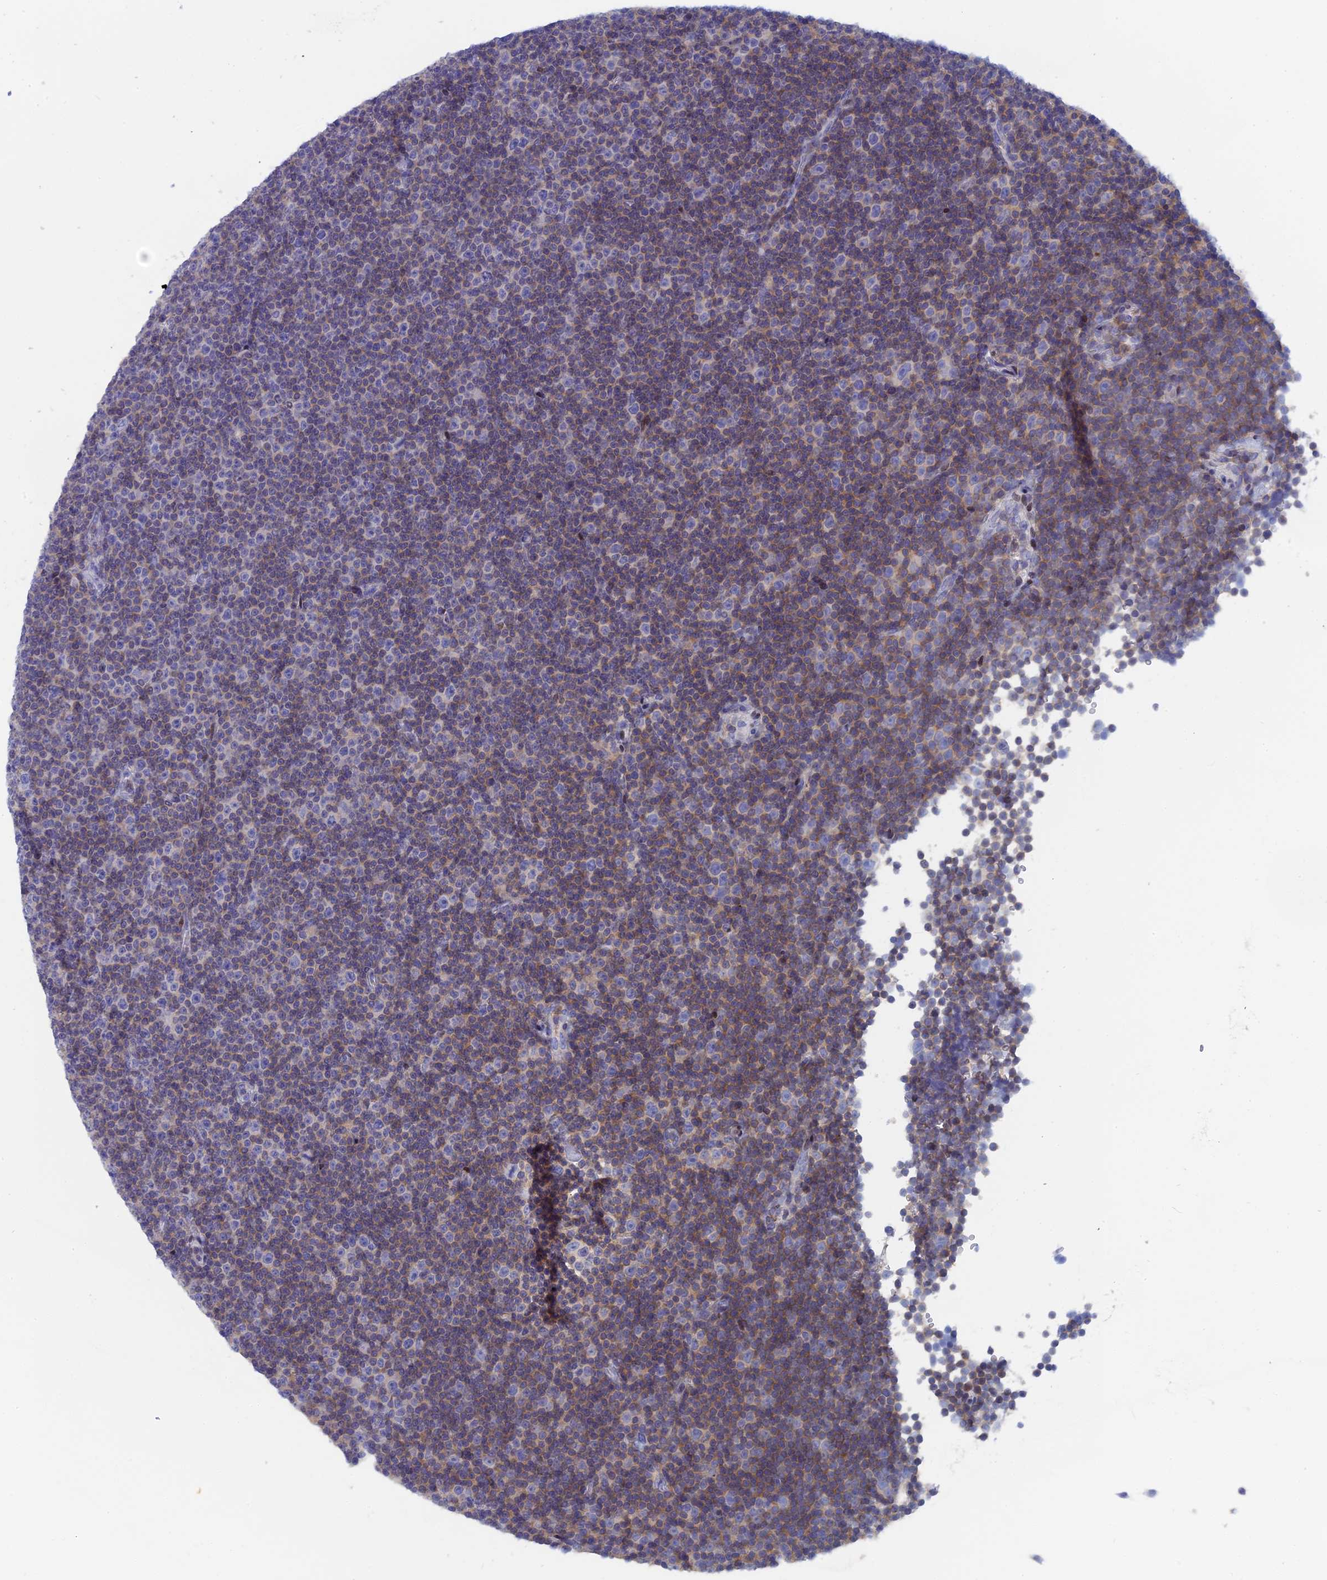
{"staining": {"intensity": "weak", "quantity": "25%-75%", "location": "cytoplasmic/membranous"}, "tissue": "lymphoma", "cell_type": "Tumor cells", "image_type": "cancer", "snomed": [{"axis": "morphology", "description": "Malignant lymphoma, non-Hodgkin's type, Low grade"}, {"axis": "topography", "description": "Lymph node"}], "caption": "Approximately 25%-75% of tumor cells in lymphoma show weak cytoplasmic/membranous protein positivity as visualized by brown immunohistochemical staining.", "gene": "ACP7", "patient": {"sex": "female", "age": 67}}